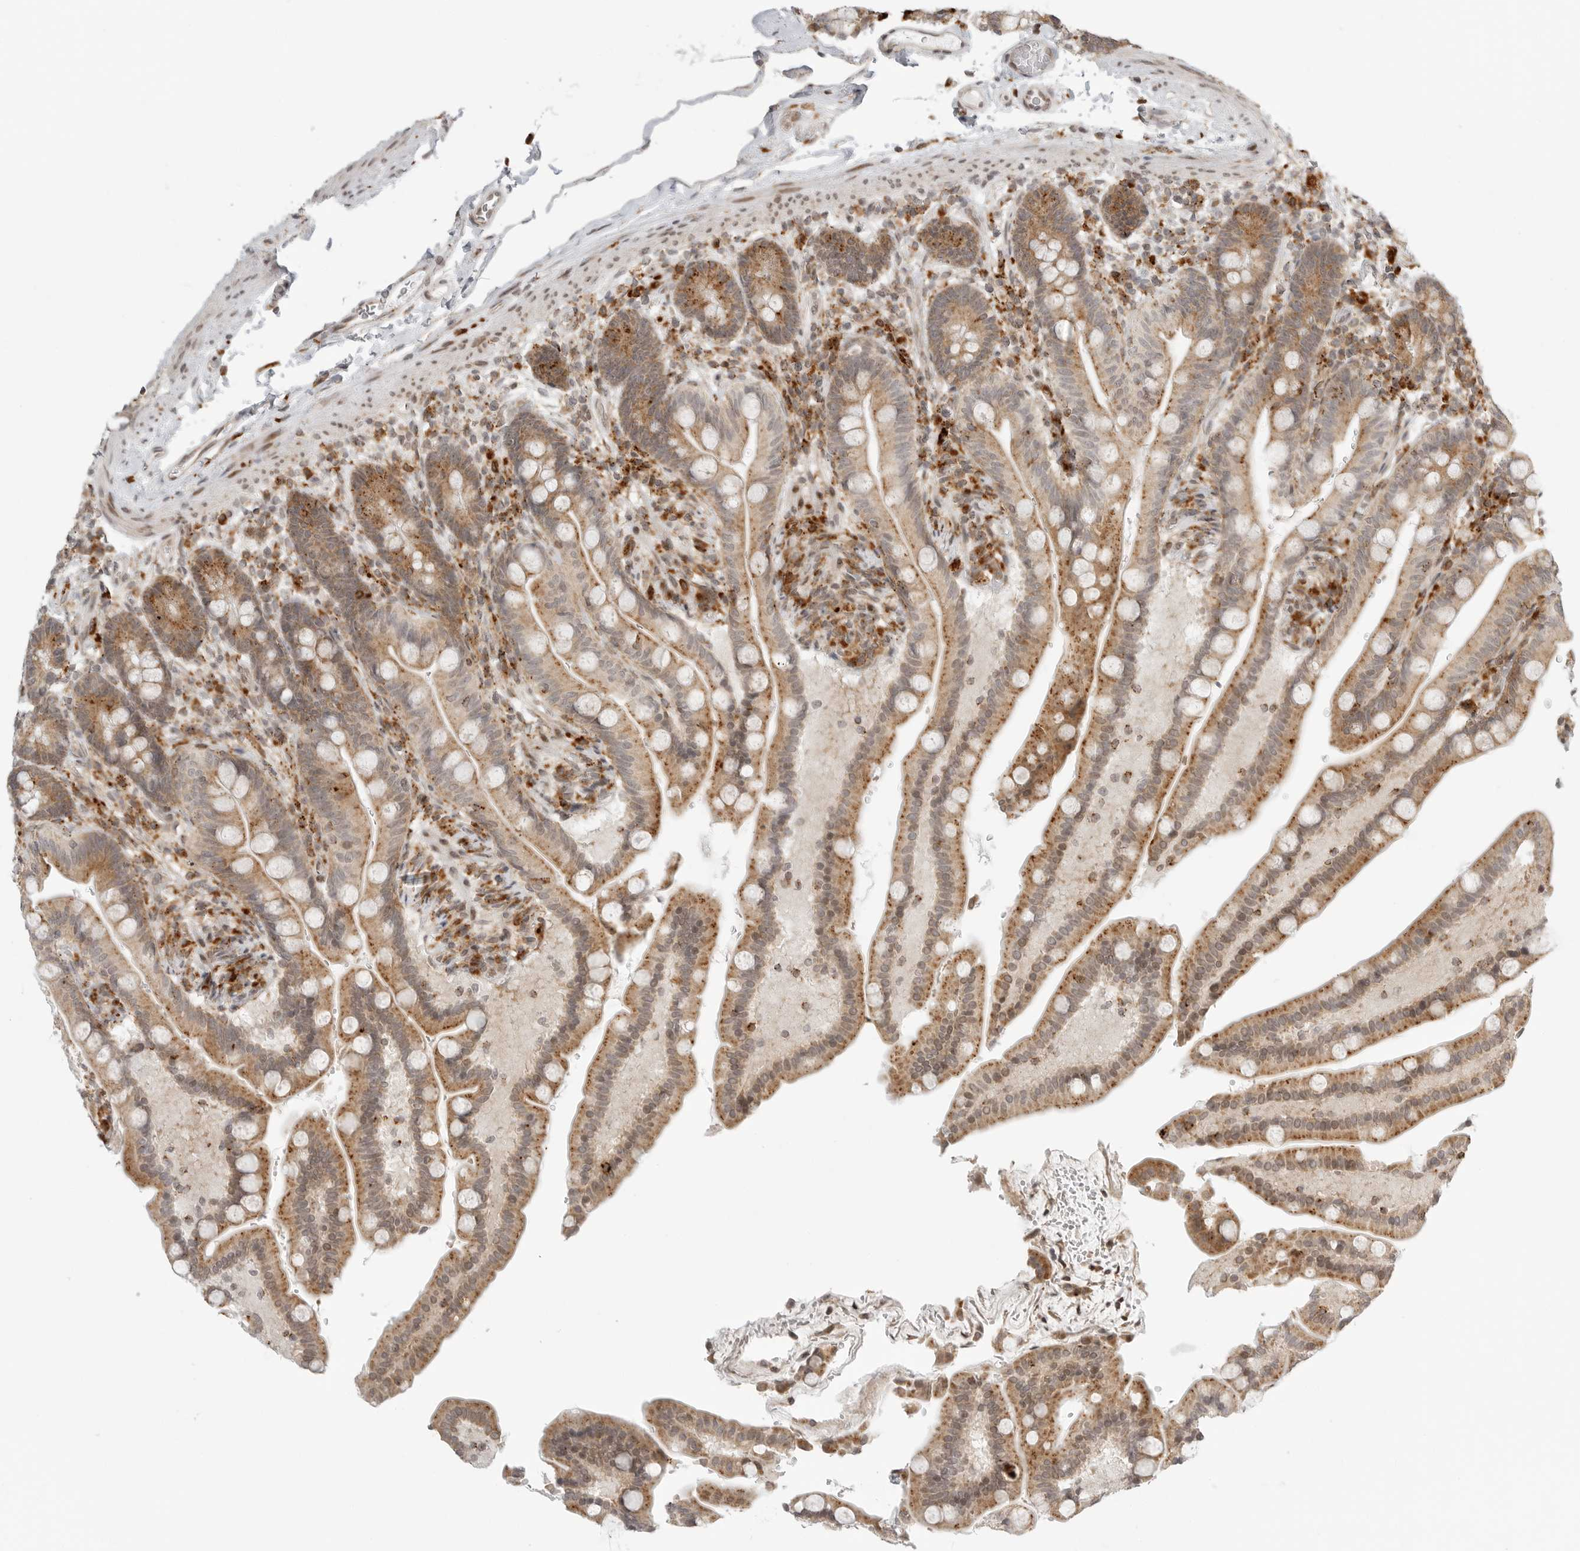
{"staining": {"intensity": "weak", "quantity": ">75%", "location": "cytoplasmic/membranous"}, "tissue": "colon", "cell_type": "Endothelial cells", "image_type": "normal", "snomed": [{"axis": "morphology", "description": "Normal tissue, NOS"}, {"axis": "topography", "description": "Smooth muscle"}, {"axis": "topography", "description": "Colon"}], "caption": "Unremarkable colon shows weak cytoplasmic/membranous positivity in approximately >75% of endothelial cells, visualized by immunohistochemistry. The protein is shown in brown color, while the nuclei are stained blue.", "gene": "IDUA", "patient": {"sex": "male", "age": 73}}